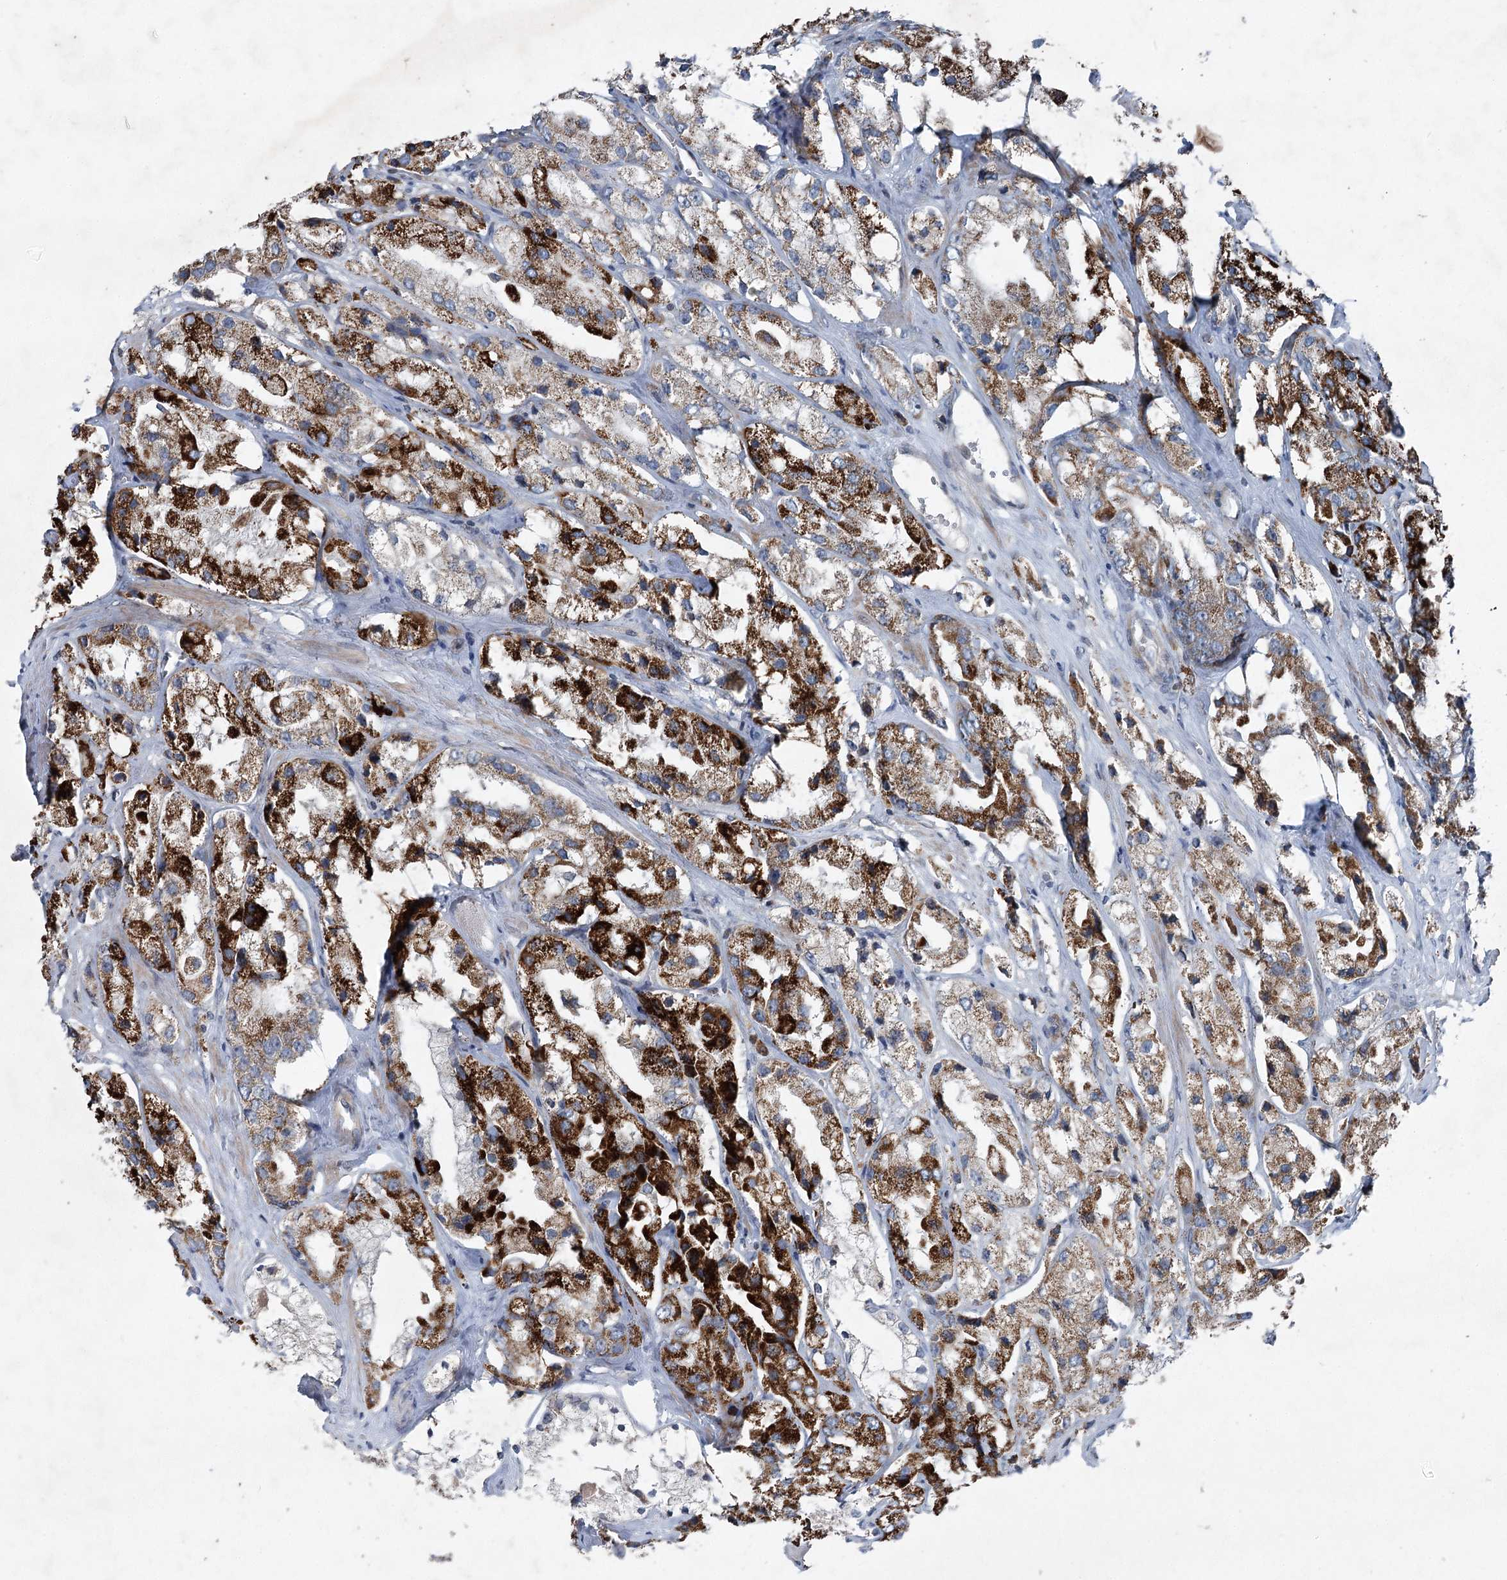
{"staining": {"intensity": "strong", "quantity": "25%-75%", "location": "cytoplasmic/membranous"}, "tissue": "prostate cancer", "cell_type": "Tumor cells", "image_type": "cancer", "snomed": [{"axis": "morphology", "description": "Adenocarcinoma, High grade"}, {"axis": "topography", "description": "Prostate"}], "caption": "Strong cytoplasmic/membranous positivity for a protein is identified in approximately 25%-75% of tumor cells of adenocarcinoma (high-grade) (prostate) using IHC.", "gene": "PLA2G12A", "patient": {"sex": "male", "age": 66}}